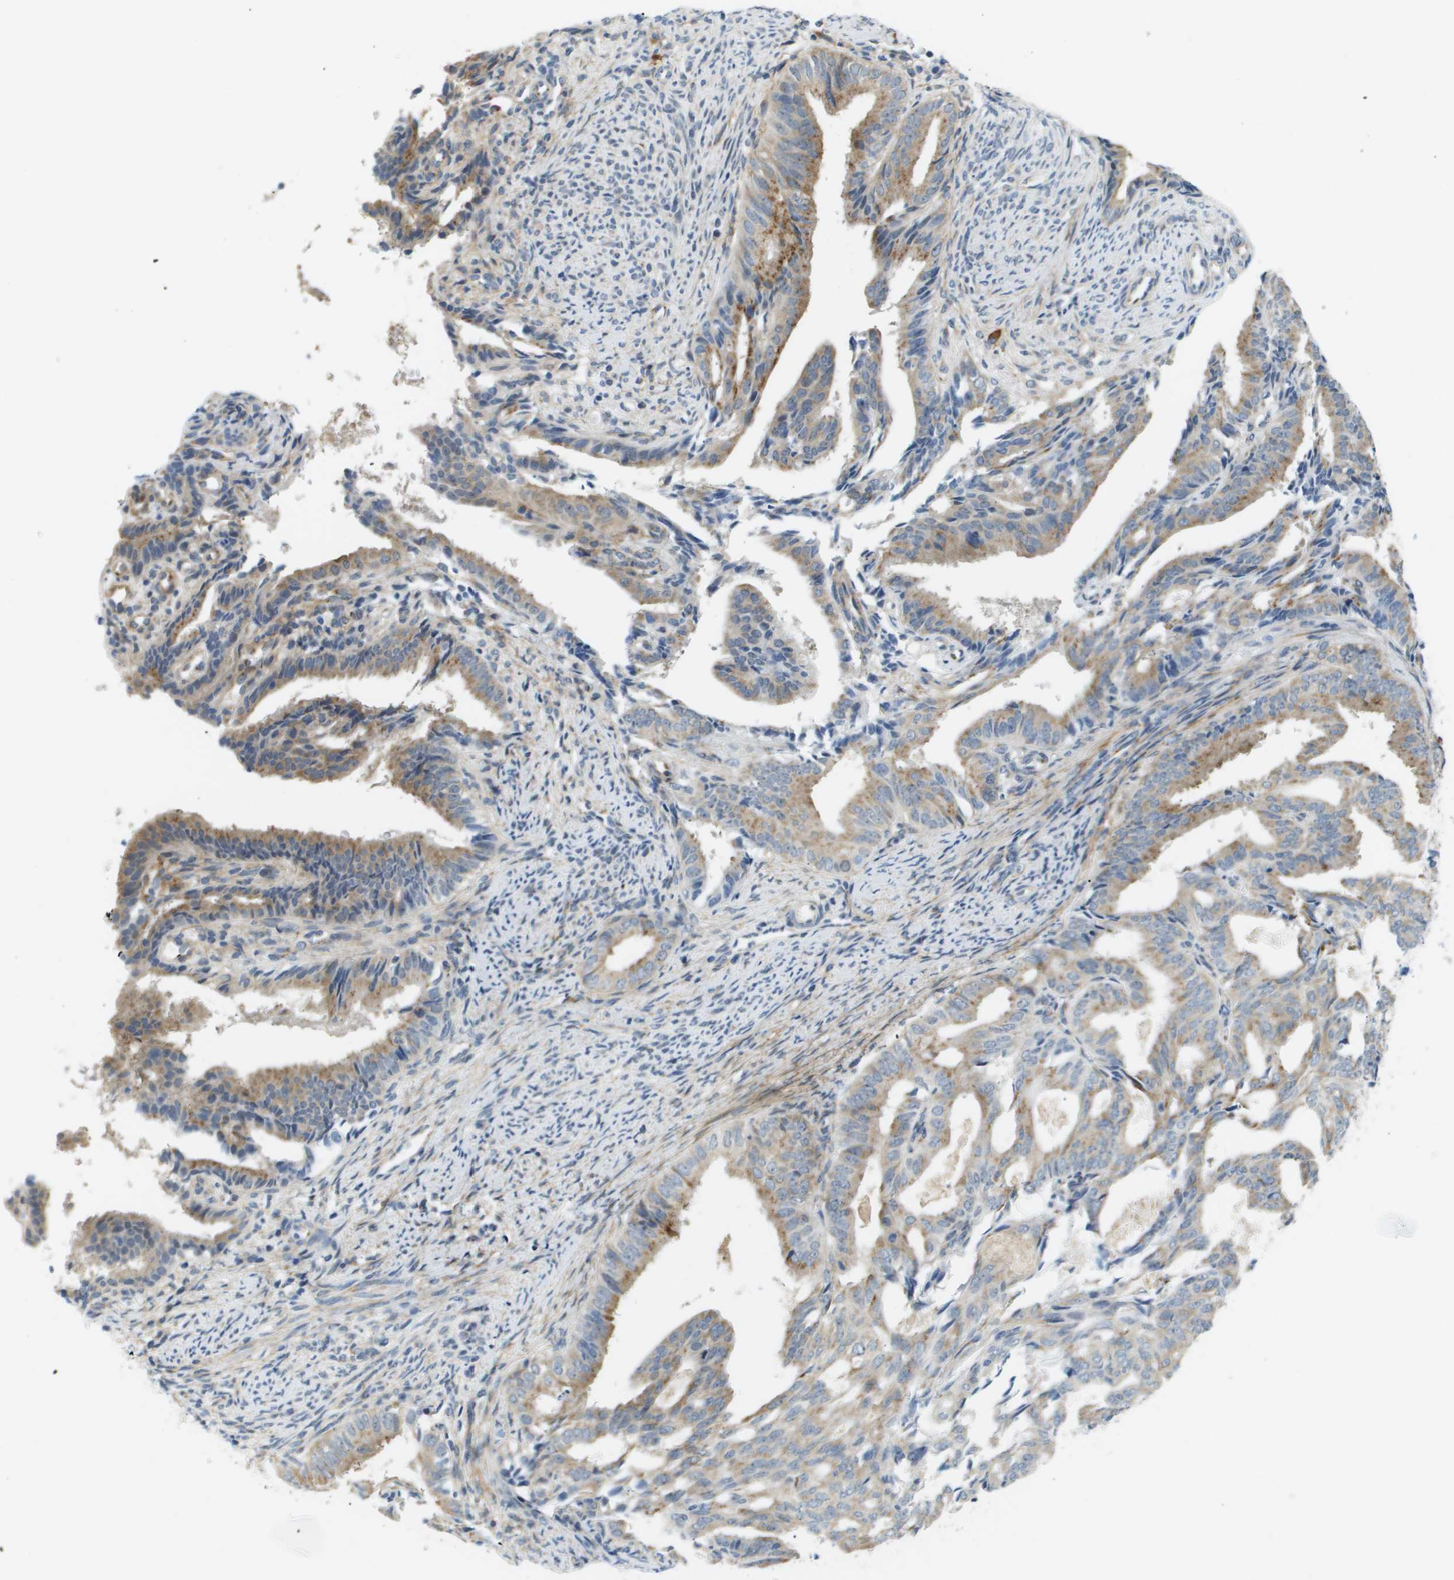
{"staining": {"intensity": "moderate", "quantity": "25%-75%", "location": "cytoplasmic/membranous"}, "tissue": "endometrial cancer", "cell_type": "Tumor cells", "image_type": "cancer", "snomed": [{"axis": "morphology", "description": "Adenocarcinoma, NOS"}, {"axis": "topography", "description": "Endometrium"}], "caption": "This is a micrograph of immunohistochemistry (IHC) staining of endometrial cancer (adenocarcinoma), which shows moderate expression in the cytoplasmic/membranous of tumor cells.", "gene": "OTUD5", "patient": {"sex": "female", "age": 58}}